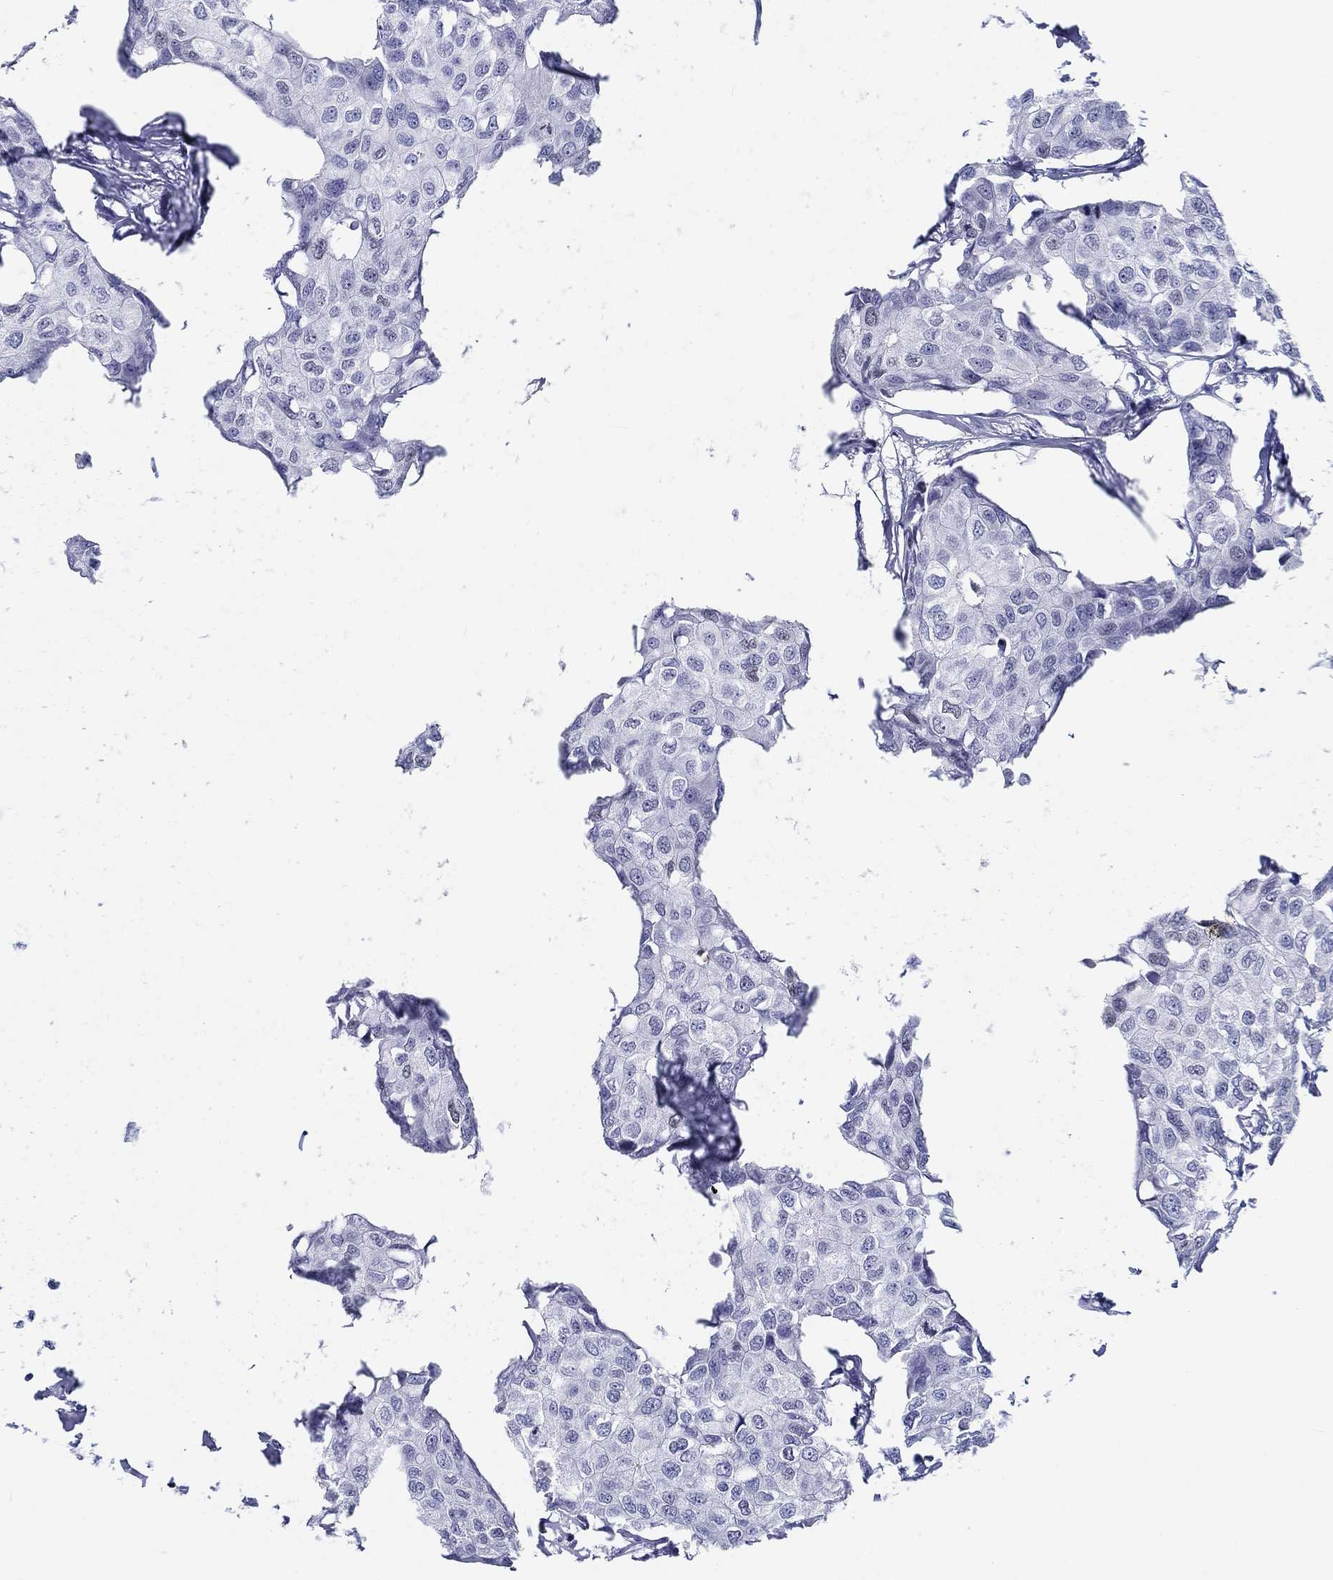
{"staining": {"intensity": "negative", "quantity": "none", "location": "none"}, "tissue": "breast cancer", "cell_type": "Tumor cells", "image_type": "cancer", "snomed": [{"axis": "morphology", "description": "Duct carcinoma"}, {"axis": "topography", "description": "Breast"}], "caption": "High magnification brightfield microscopy of breast cancer stained with DAB (brown) and counterstained with hematoxylin (blue): tumor cells show no significant positivity. (DAB (3,3'-diaminobenzidine) immunohistochemistry (IHC) visualized using brightfield microscopy, high magnification).", "gene": "H1-1", "patient": {"sex": "female", "age": 80}}